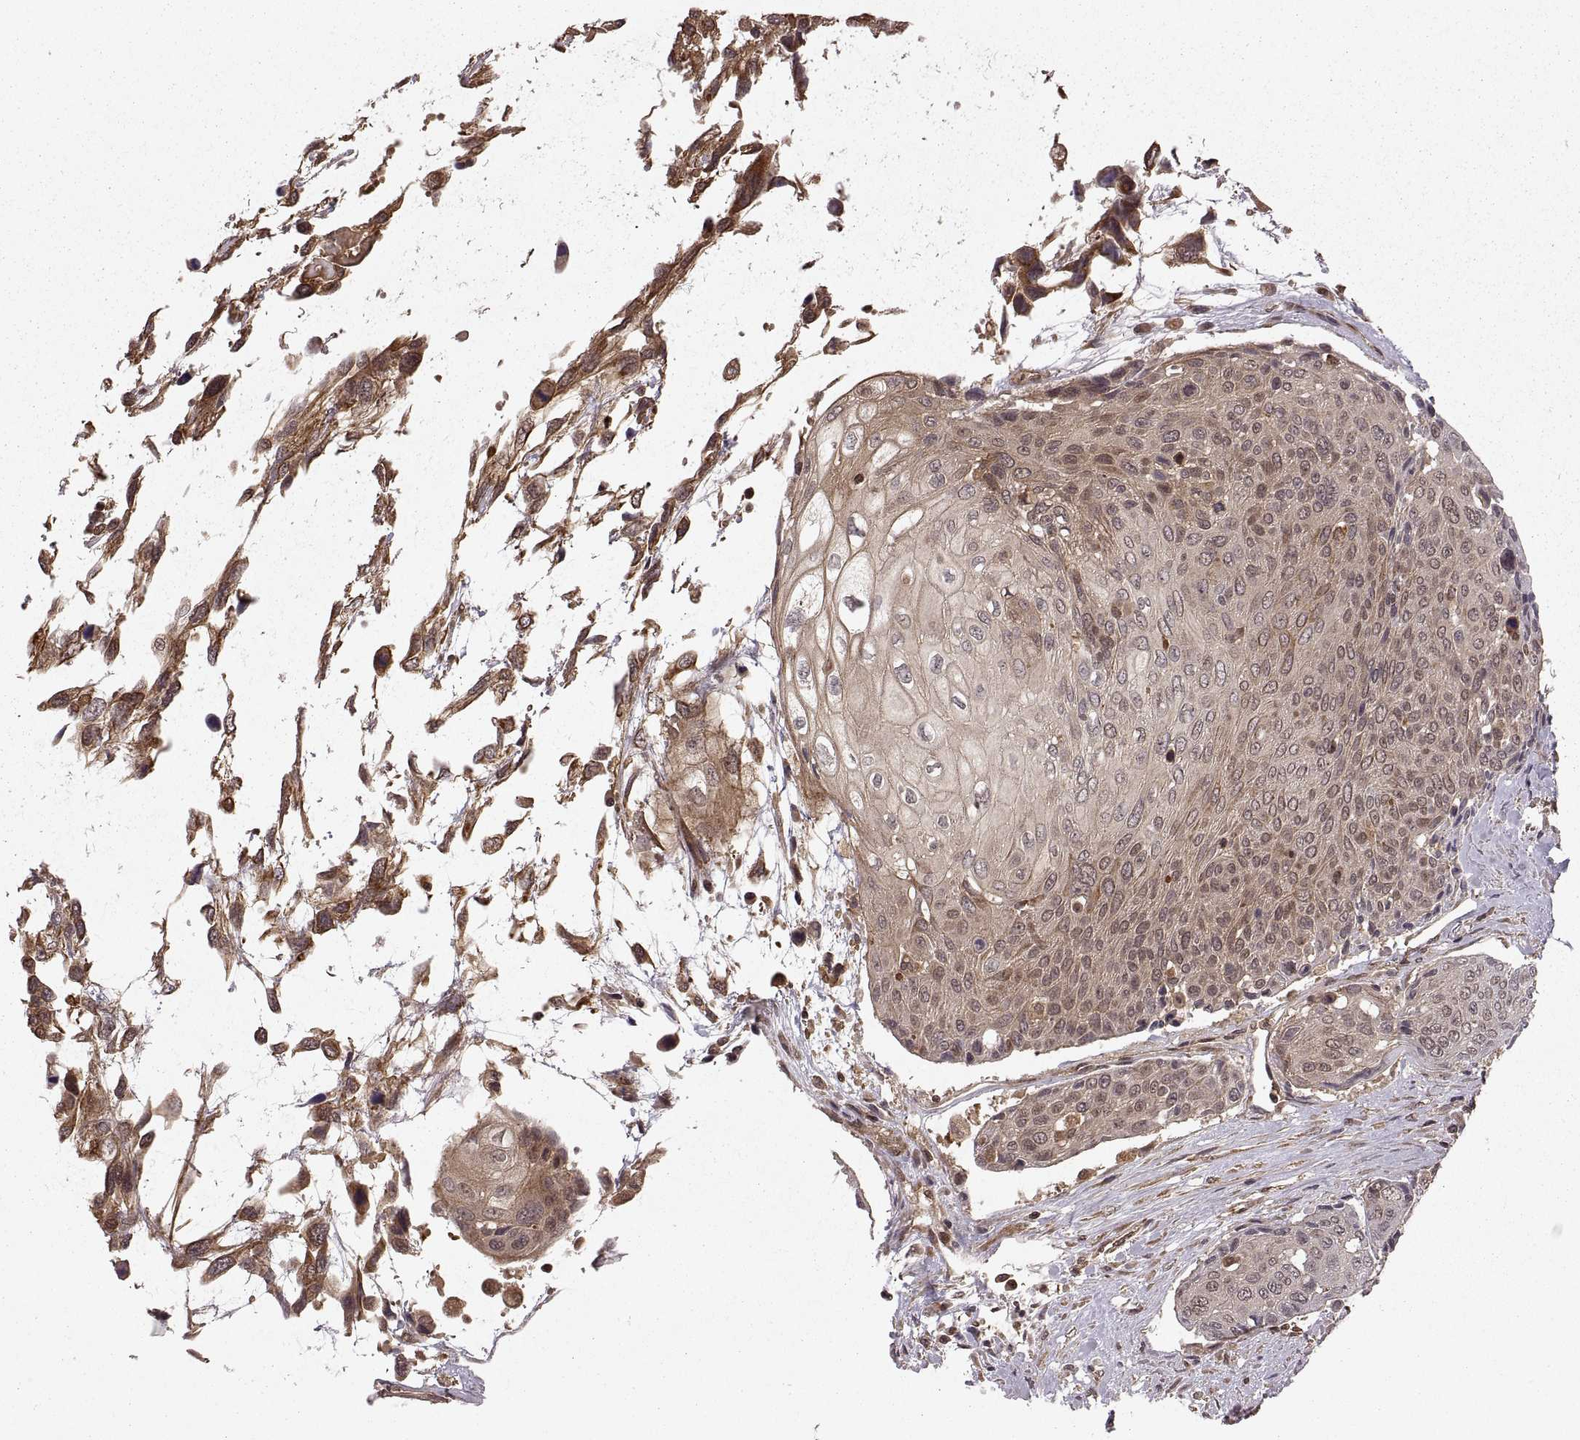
{"staining": {"intensity": "weak", "quantity": "<25%", "location": "cytoplasmic/membranous"}, "tissue": "urothelial cancer", "cell_type": "Tumor cells", "image_type": "cancer", "snomed": [{"axis": "morphology", "description": "Urothelial carcinoma, High grade"}, {"axis": "topography", "description": "Urinary bladder"}], "caption": "This is a histopathology image of IHC staining of urothelial cancer, which shows no positivity in tumor cells. The staining is performed using DAB (3,3'-diaminobenzidine) brown chromogen with nuclei counter-stained in using hematoxylin.", "gene": "DEDD", "patient": {"sex": "female", "age": 70}}